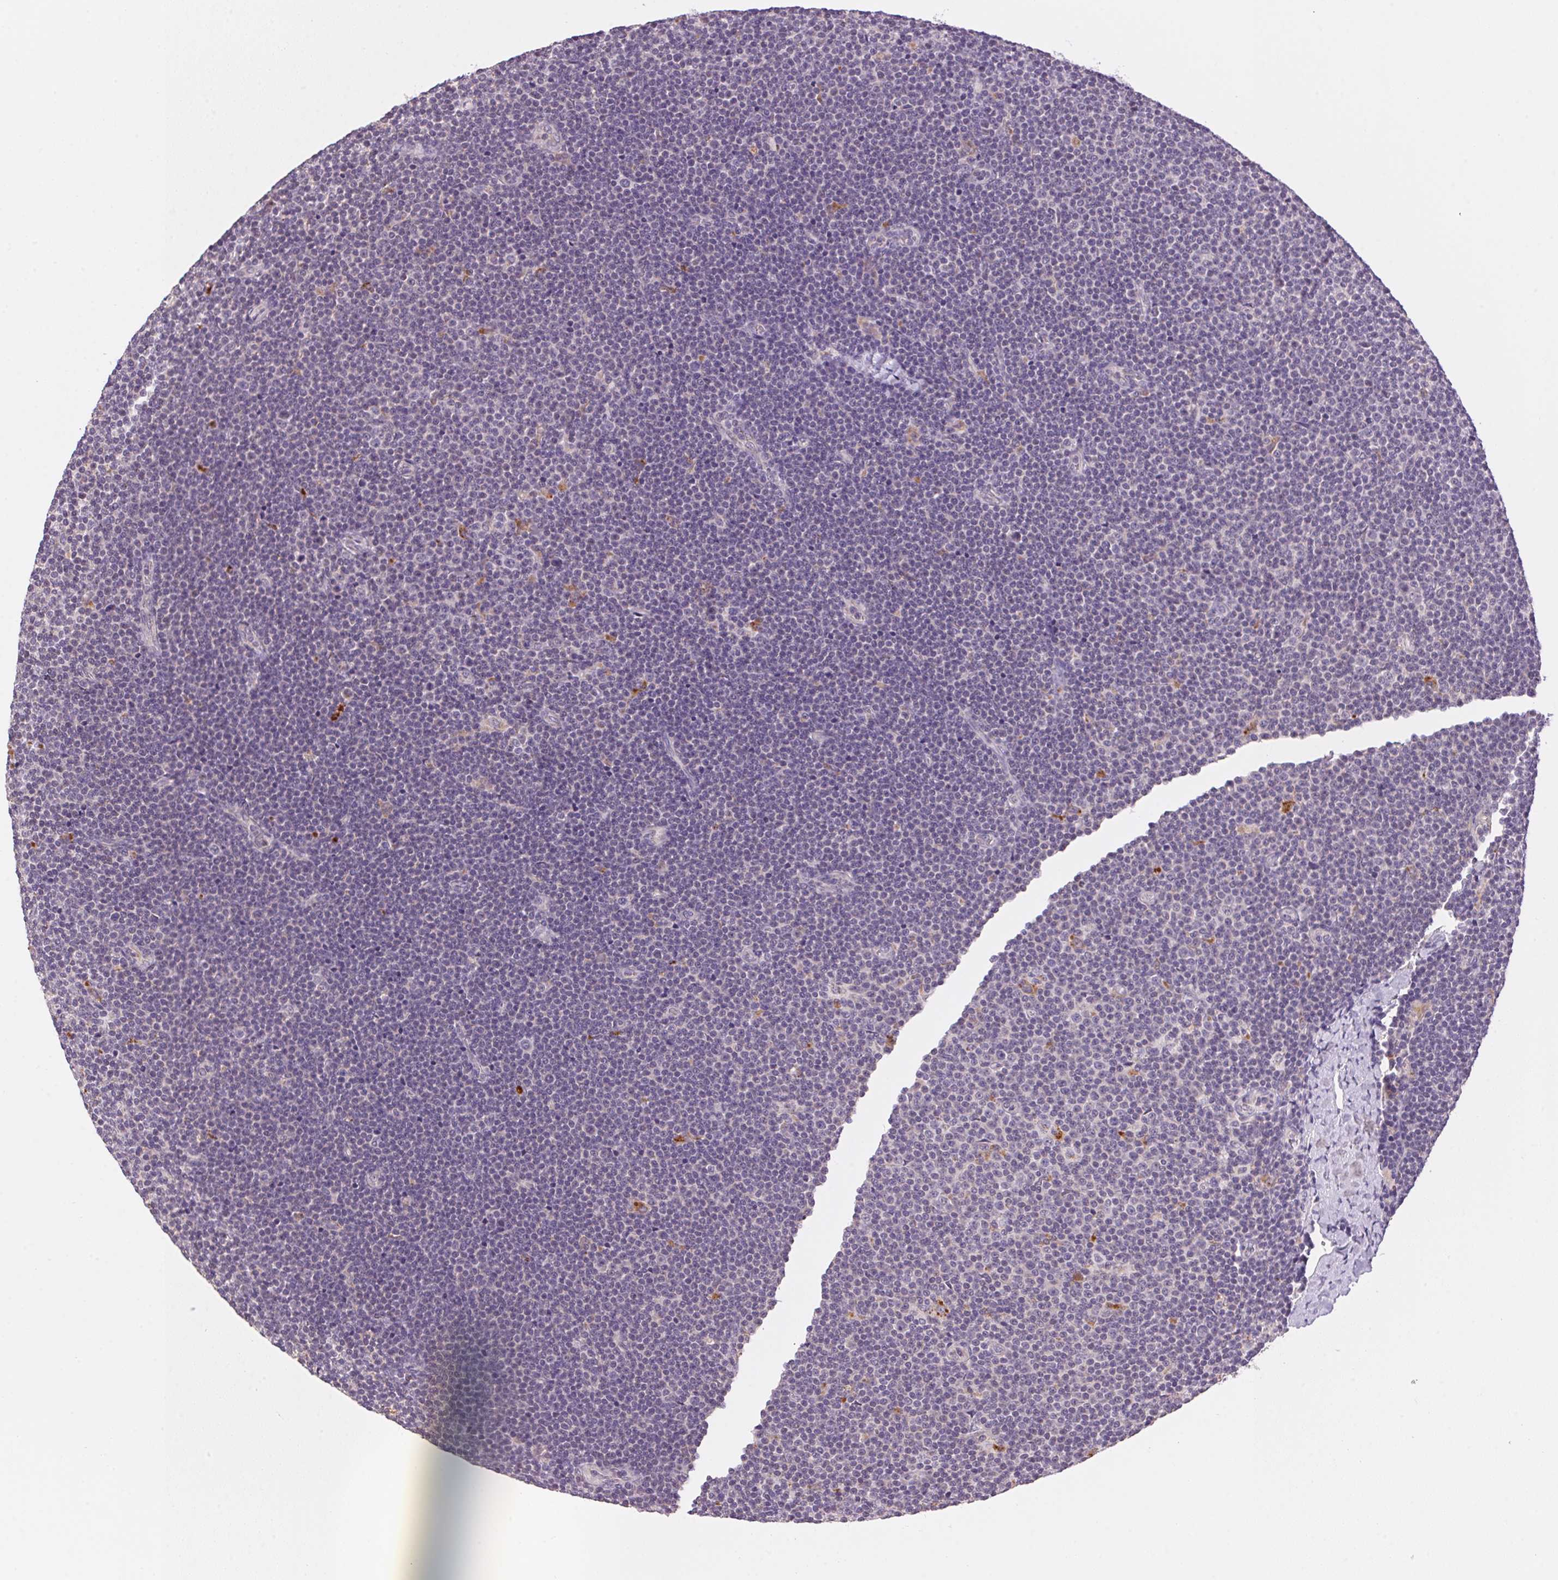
{"staining": {"intensity": "negative", "quantity": "none", "location": "none"}, "tissue": "lymphoma", "cell_type": "Tumor cells", "image_type": "cancer", "snomed": [{"axis": "morphology", "description": "Malignant lymphoma, non-Hodgkin's type, Low grade"}, {"axis": "topography", "description": "Lymph node"}], "caption": "Immunohistochemical staining of lymphoma demonstrates no significant positivity in tumor cells. (DAB immunohistochemistry (IHC) visualized using brightfield microscopy, high magnification).", "gene": "ADH5", "patient": {"sex": "male", "age": 48}}